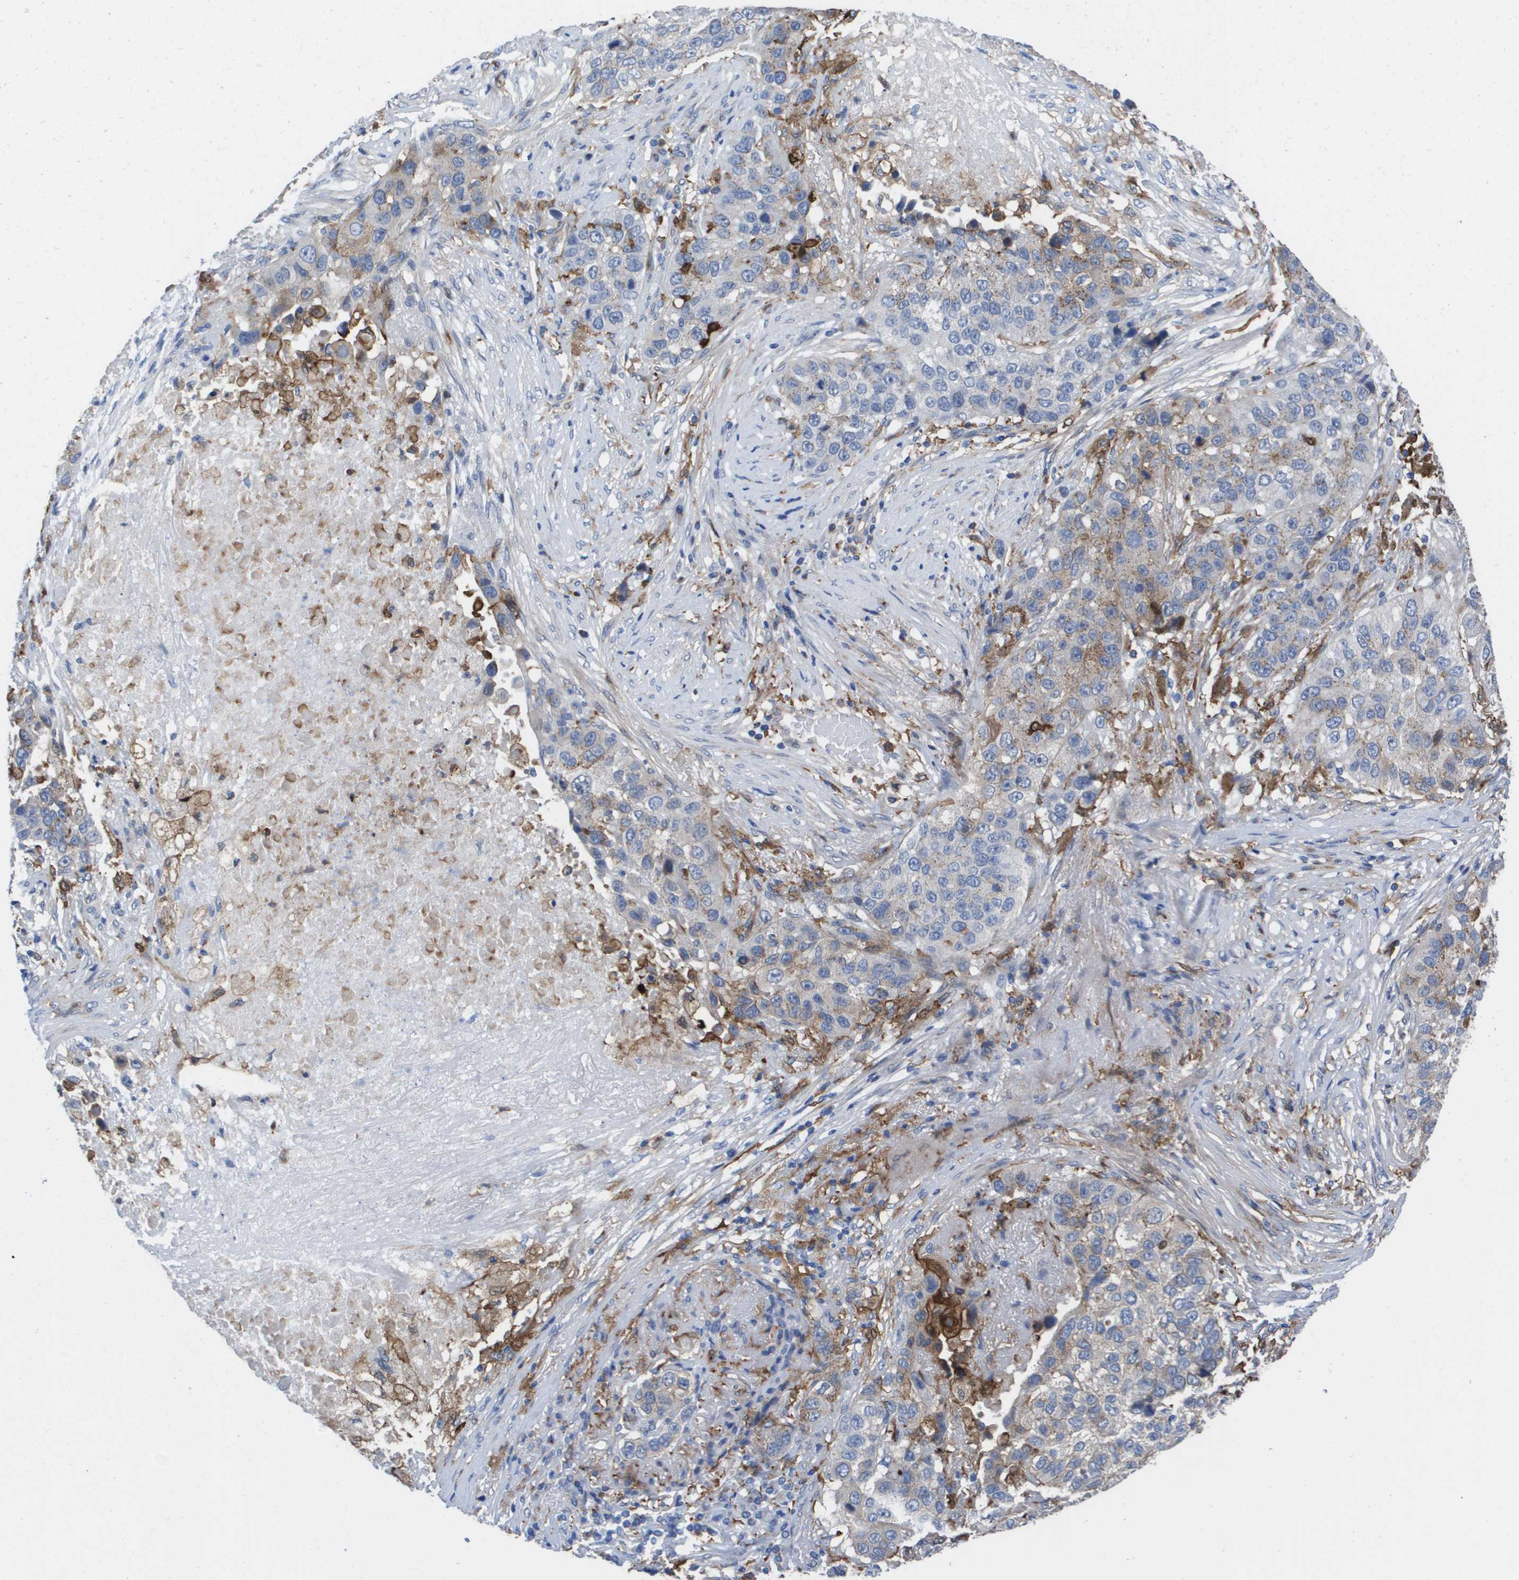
{"staining": {"intensity": "weak", "quantity": "<25%", "location": "cytoplasmic/membranous"}, "tissue": "lung cancer", "cell_type": "Tumor cells", "image_type": "cancer", "snomed": [{"axis": "morphology", "description": "Squamous cell carcinoma, NOS"}, {"axis": "topography", "description": "Lung"}], "caption": "DAB immunohistochemical staining of lung cancer (squamous cell carcinoma) demonstrates no significant expression in tumor cells.", "gene": "SLC37A2", "patient": {"sex": "male", "age": 57}}